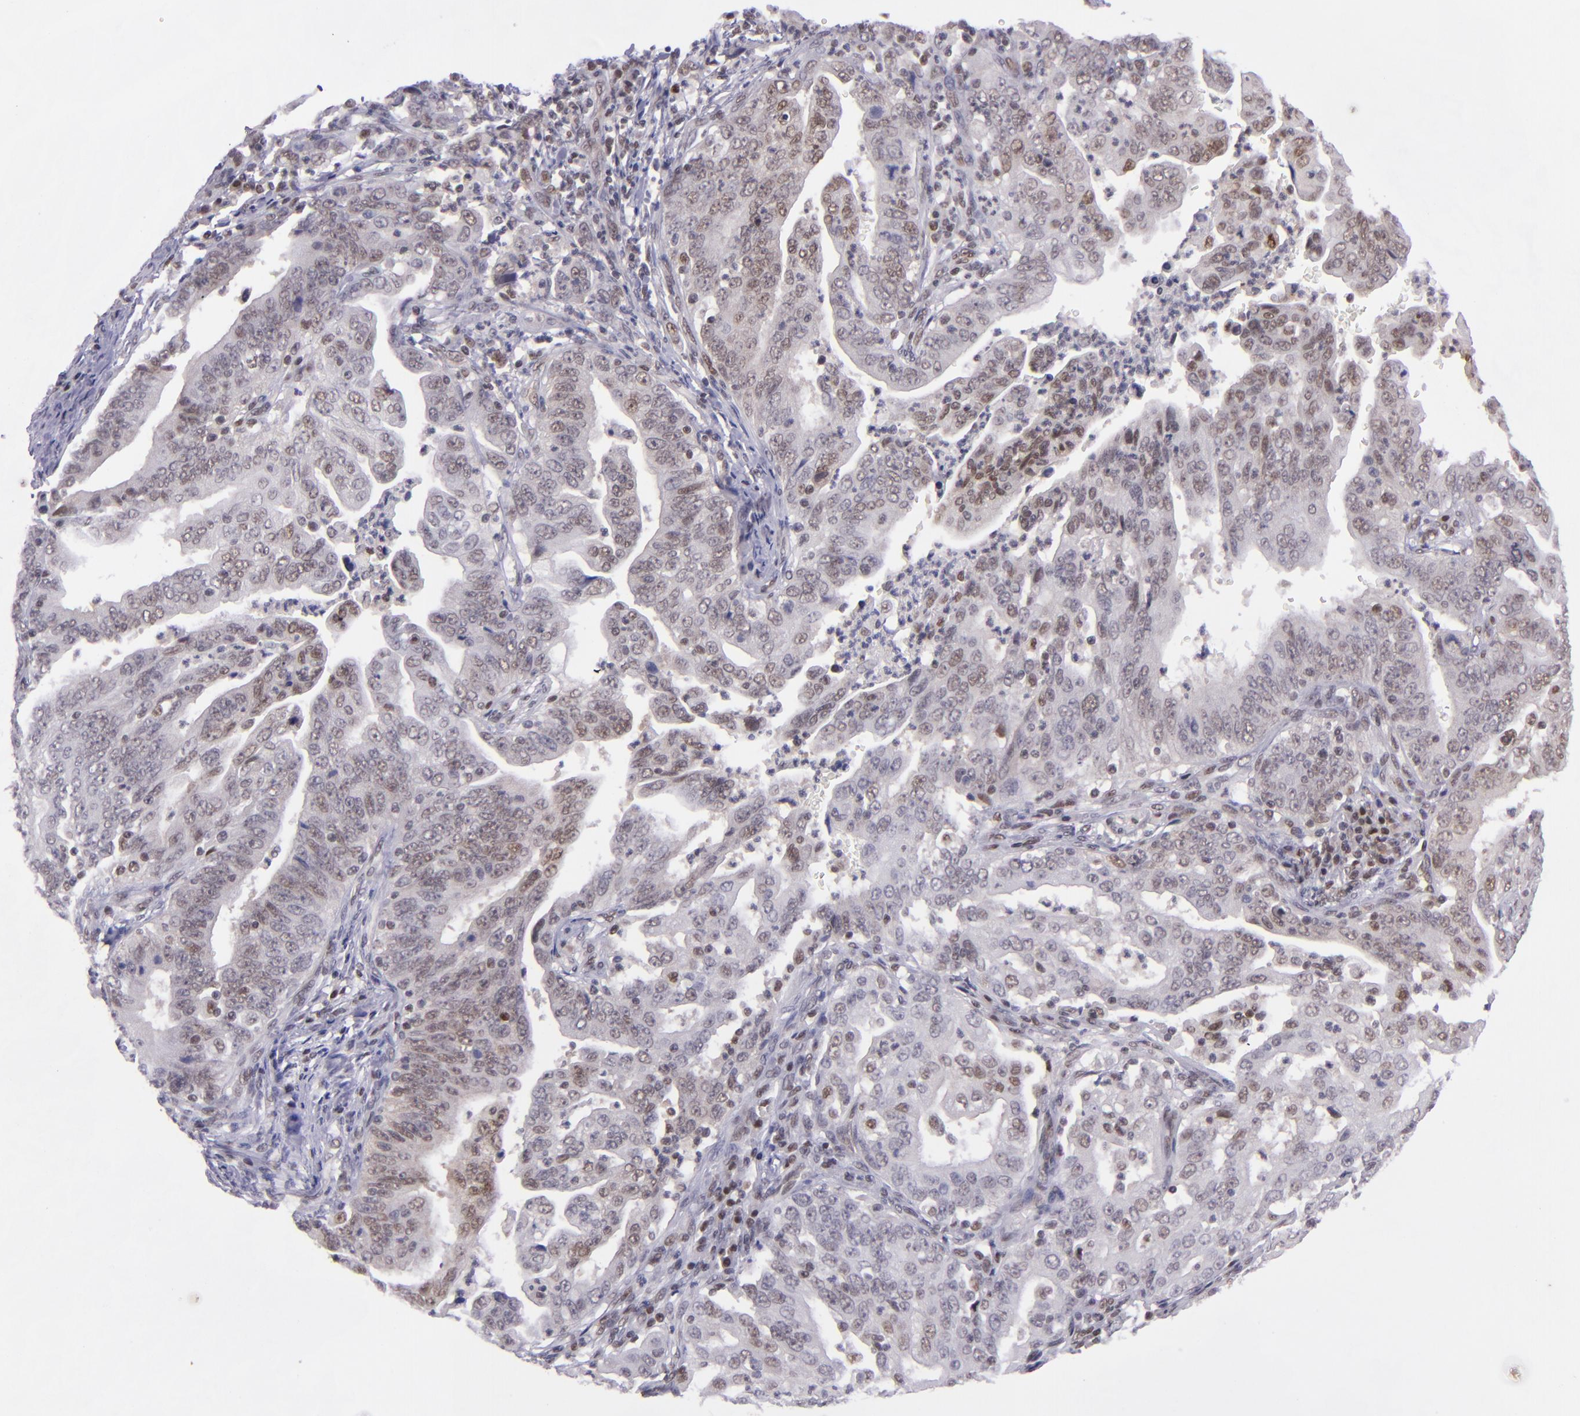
{"staining": {"intensity": "weak", "quantity": ">75%", "location": "cytoplasmic/membranous,nuclear"}, "tissue": "stomach cancer", "cell_type": "Tumor cells", "image_type": "cancer", "snomed": [{"axis": "morphology", "description": "Adenocarcinoma, NOS"}, {"axis": "topography", "description": "Stomach, upper"}], "caption": "Protein expression analysis of stomach adenocarcinoma reveals weak cytoplasmic/membranous and nuclear staining in about >75% of tumor cells.", "gene": "BAG1", "patient": {"sex": "female", "age": 50}}